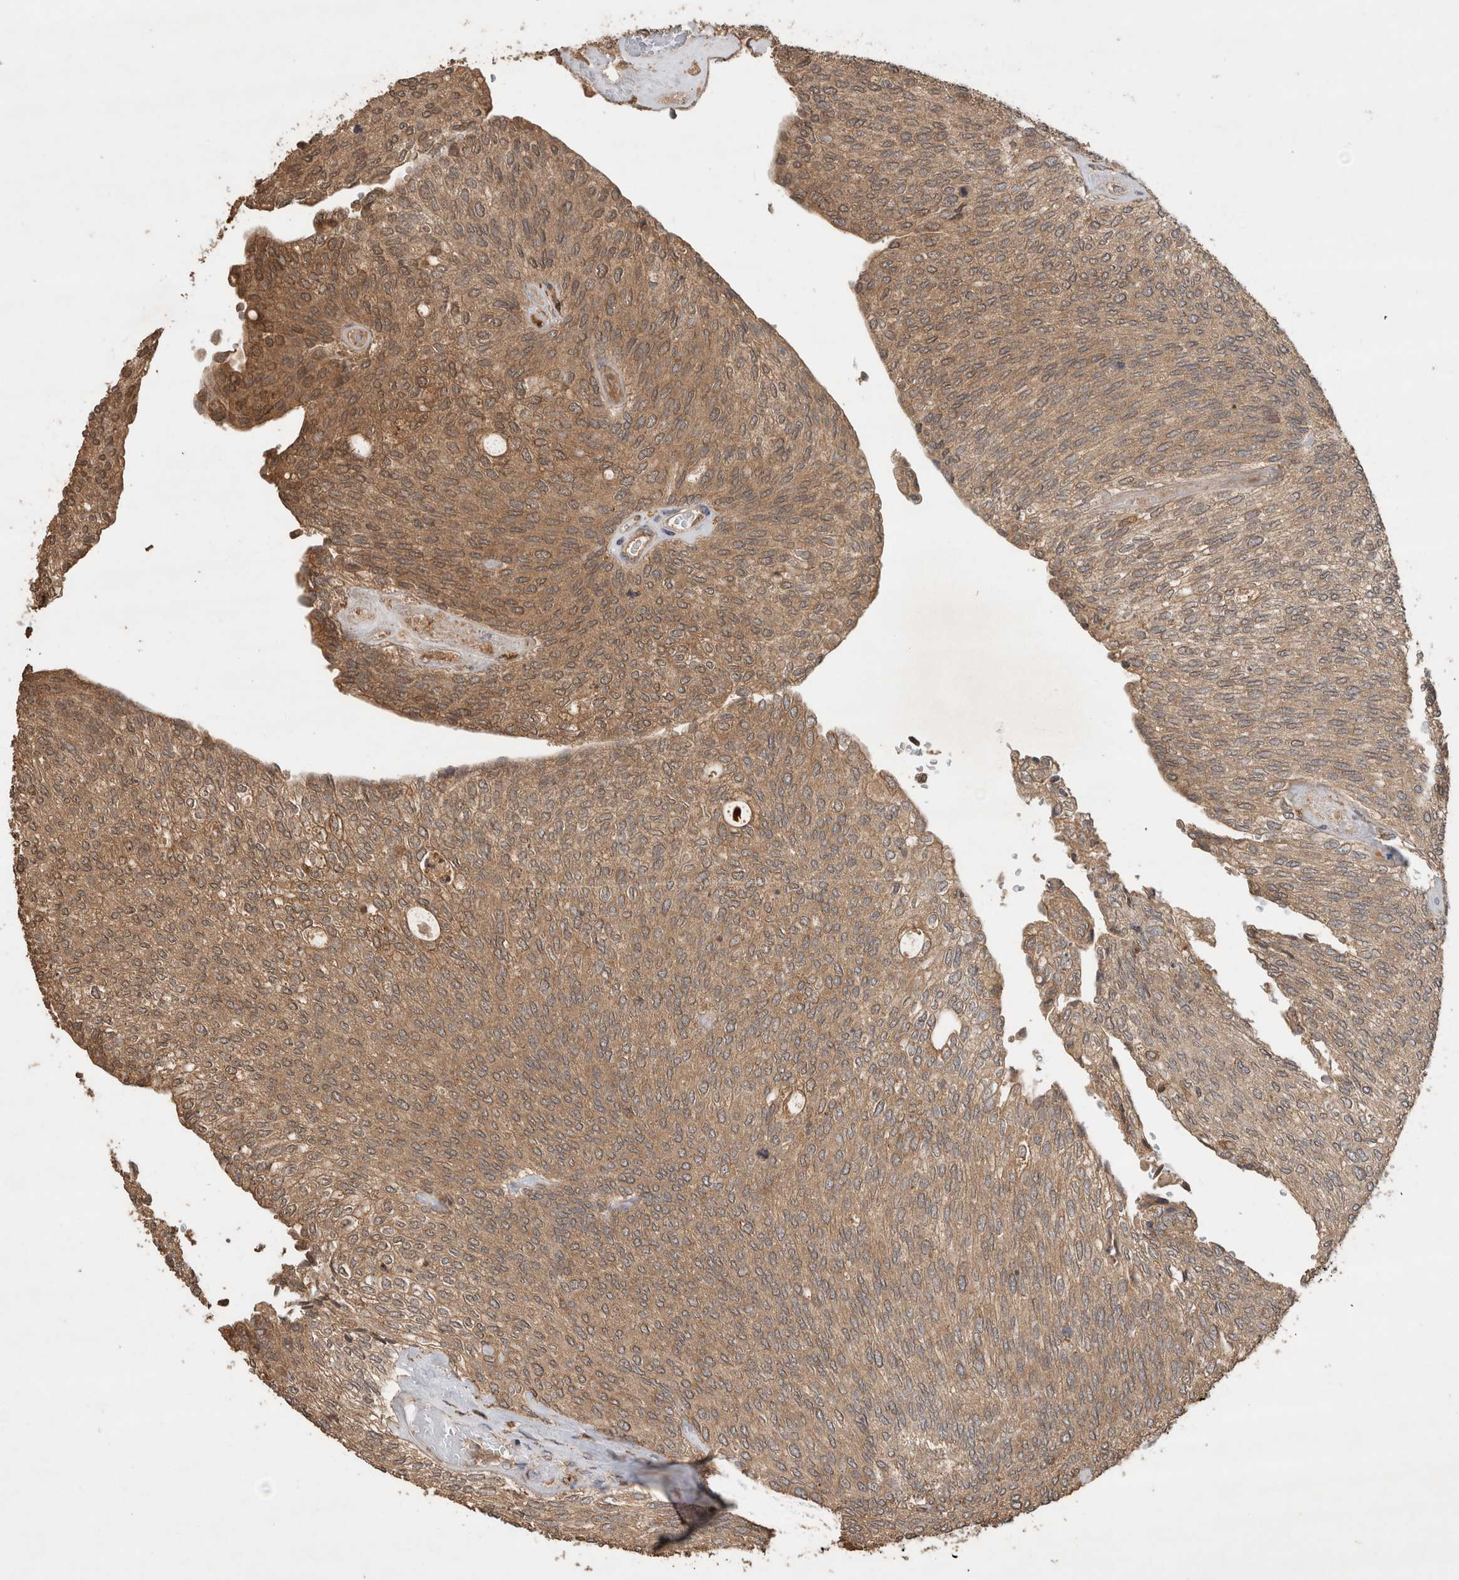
{"staining": {"intensity": "moderate", "quantity": ">75%", "location": "cytoplasmic/membranous"}, "tissue": "urothelial cancer", "cell_type": "Tumor cells", "image_type": "cancer", "snomed": [{"axis": "morphology", "description": "Urothelial carcinoma, Low grade"}, {"axis": "topography", "description": "Urinary bladder"}], "caption": "Tumor cells show medium levels of moderate cytoplasmic/membranous positivity in about >75% of cells in human urothelial carcinoma (low-grade).", "gene": "OTUD7B", "patient": {"sex": "female", "age": 79}}